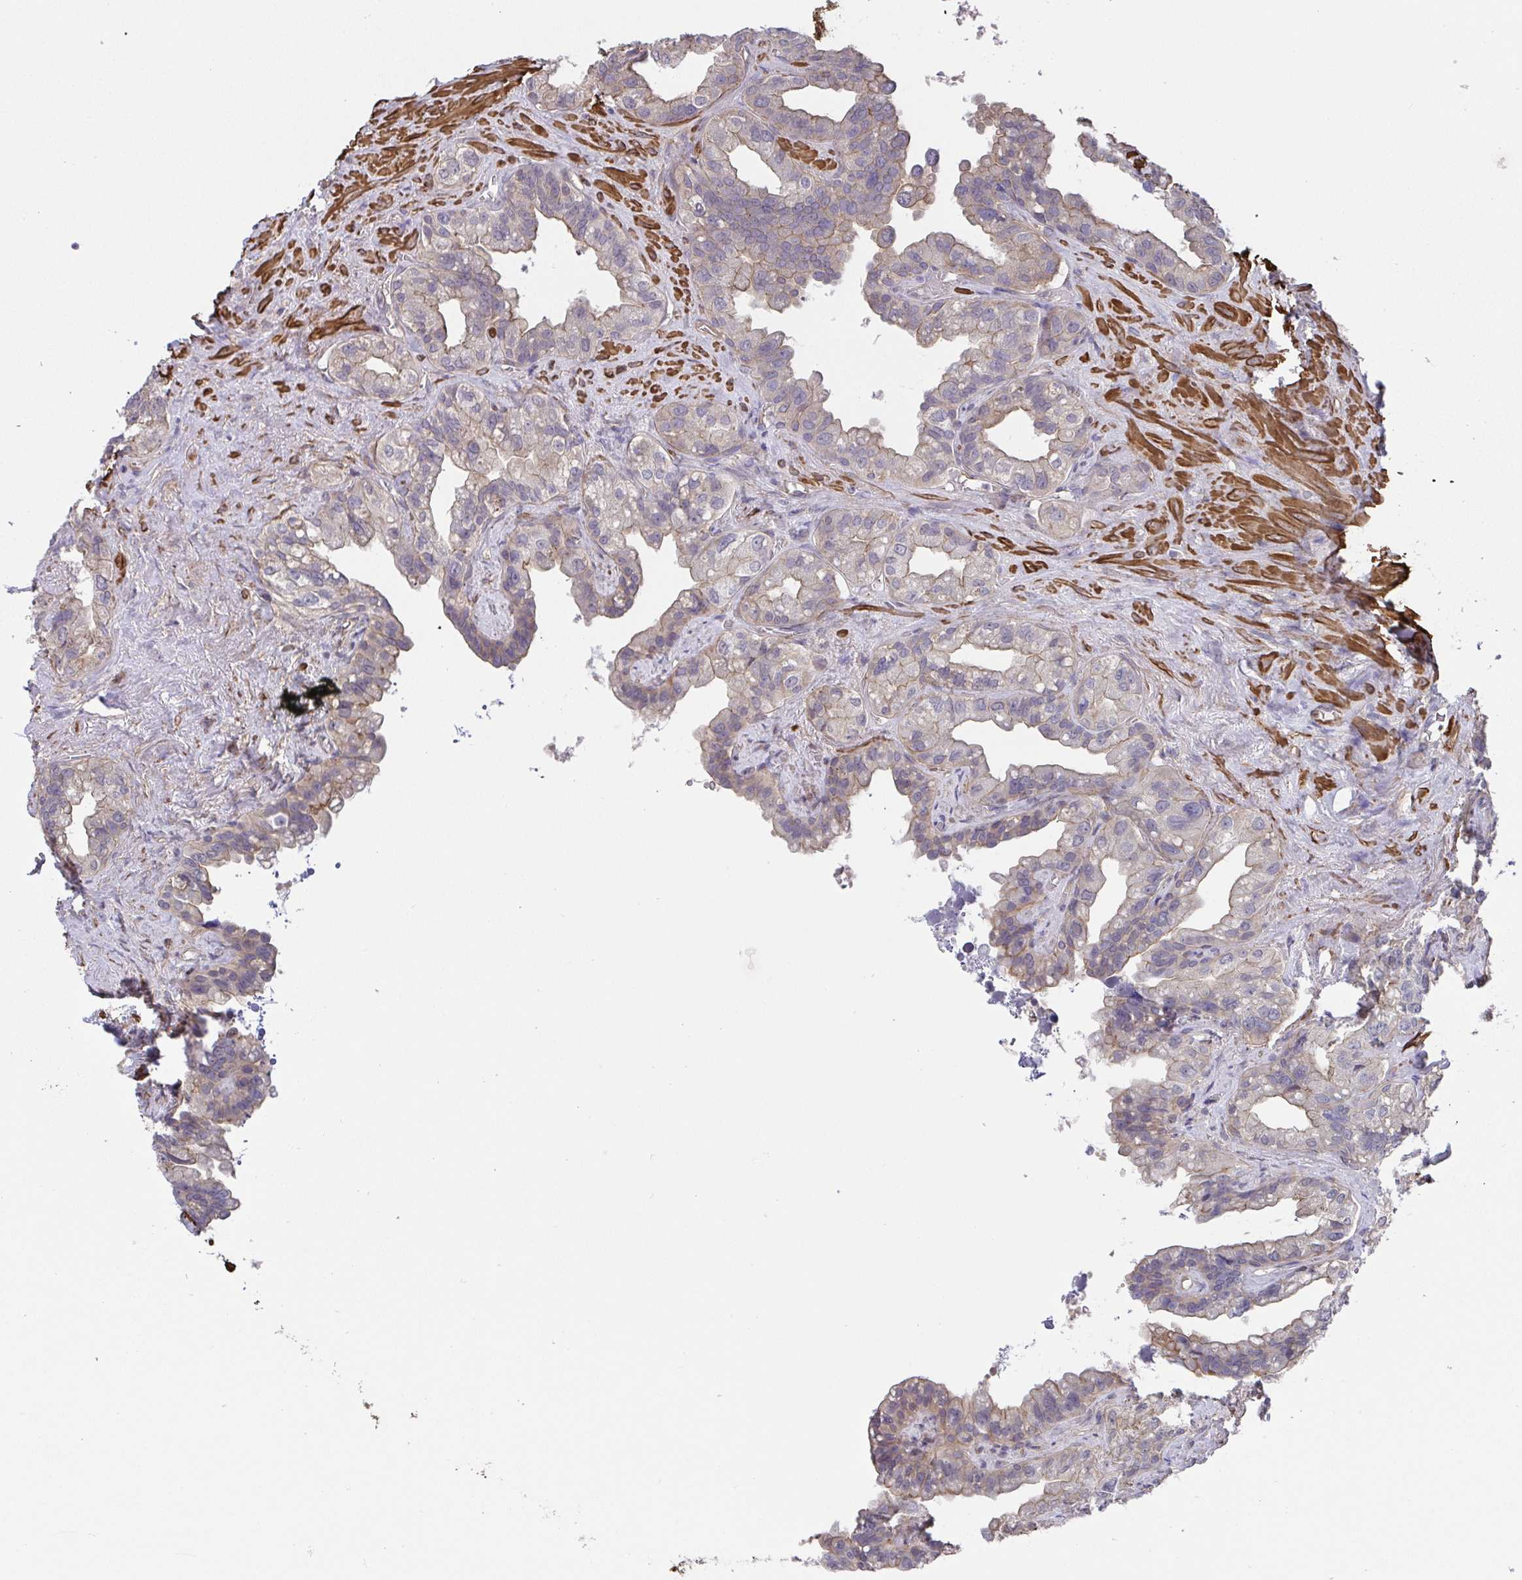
{"staining": {"intensity": "moderate", "quantity": "<25%", "location": "cytoplasmic/membranous"}, "tissue": "seminal vesicle", "cell_type": "Glandular cells", "image_type": "normal", "snomed": [{"axis": "morphology", "description": "Normal tissue, NOS"}, {"axis": "topography", "description": "Seminal veicle"}, {"axis": "topography", "description": "Peripheral nerve tissue"}], "caption": "A high-resolution image shows IHC staining of benign seminal vesicle, which demonstrates moderate cytoplasmic/membranous positivity in about <25% of glandular cells.", "gene": "ZNF696", "patient": {"sex": "male", "age": 76}}